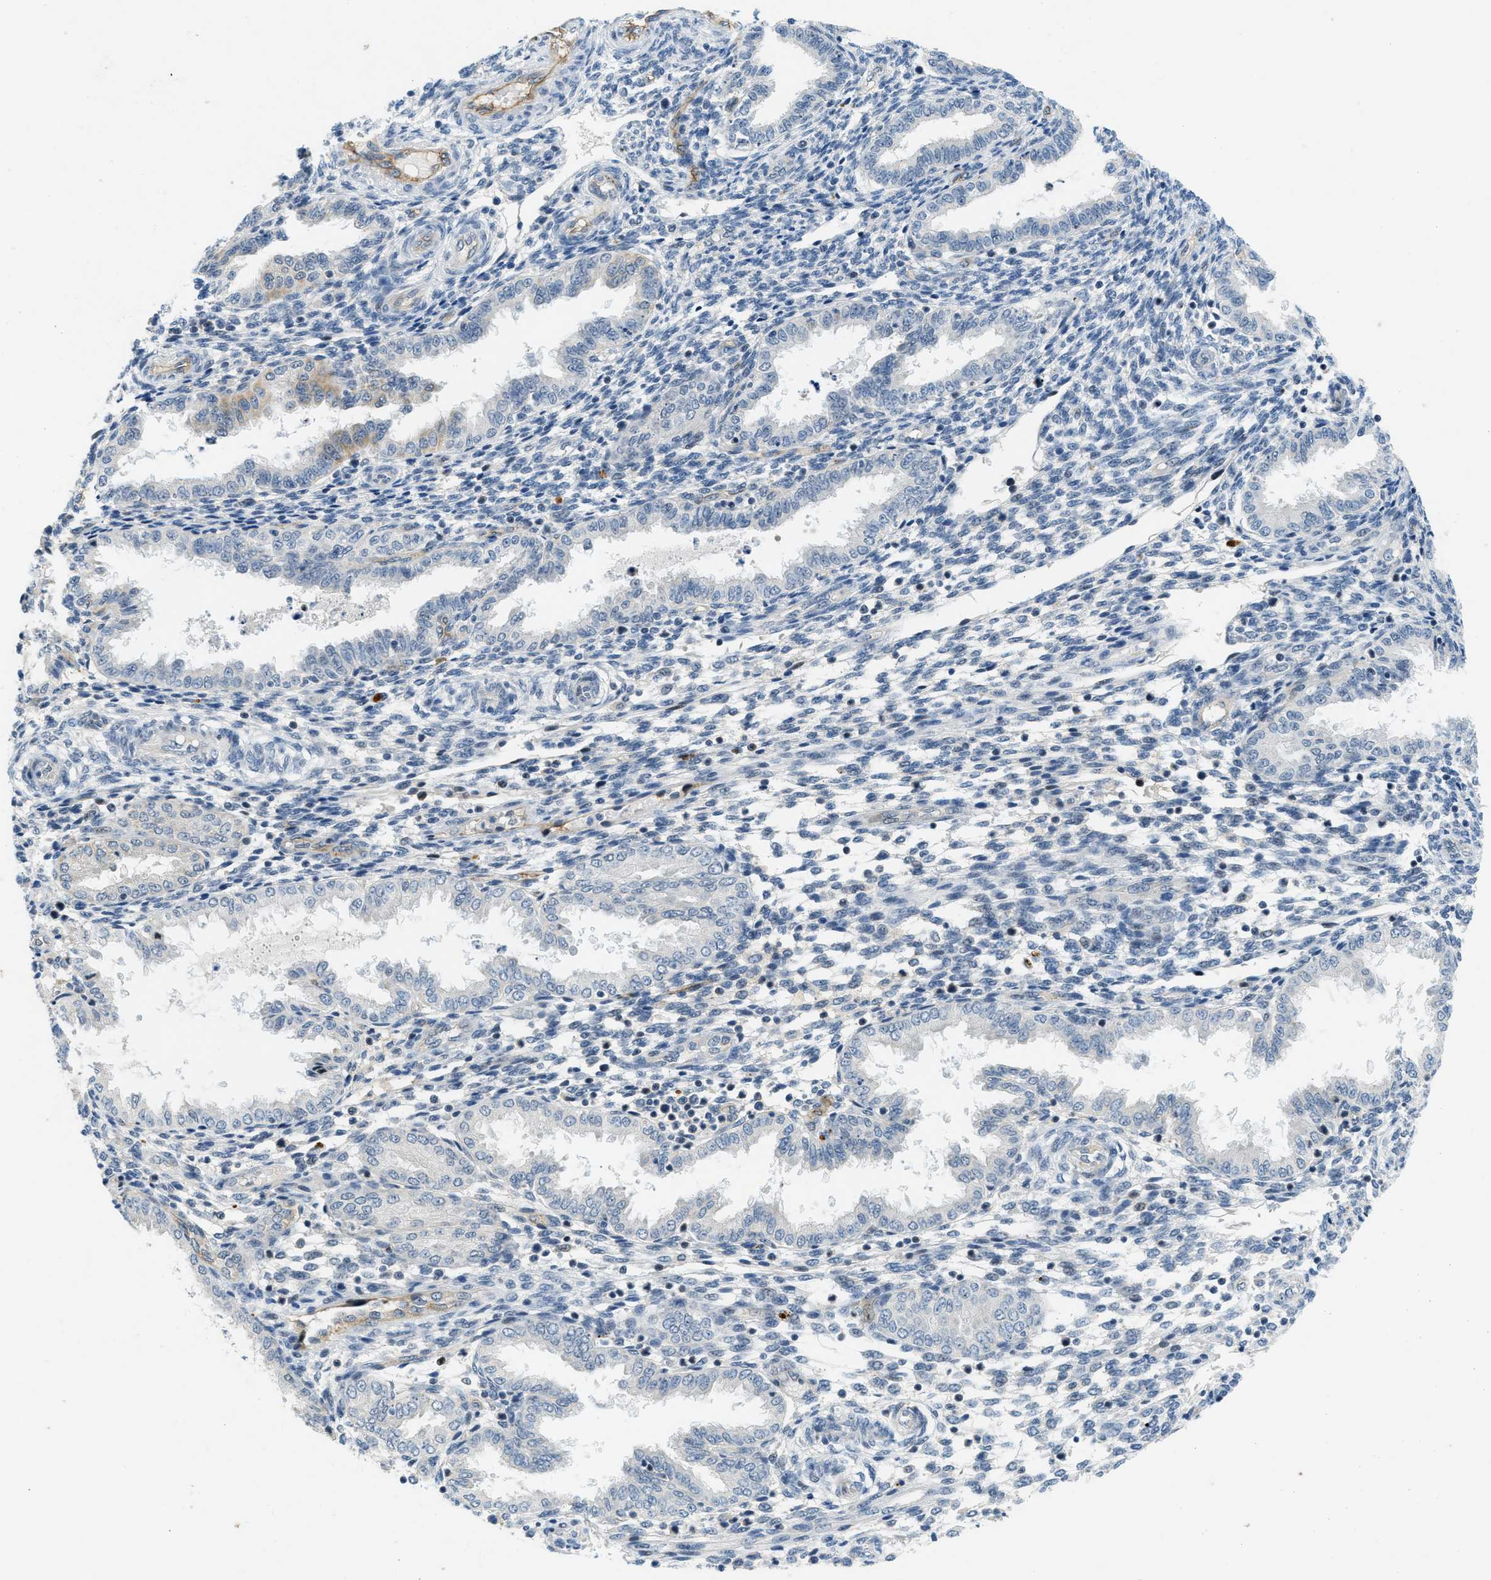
{"staining": {"intensity": "negative", "quantity": "none", "location": "none"}, "tissue": "endometrium", "cell_type": "Cells in endometrial stroma", "image_type": "normal", "snomed": [{"axis": "morphology", "description": "Normal tissue, NOS"}, {"axis": "topography", "description": "Endometrium"}], "caption": "Immunohistochemistry micrograph of benign endometrium stained for a protein (brown), which displays no staining in cells in endometrial stroma.", "gene": "SLCO2A1", "patient": {"sex": "female", "age": 33}}